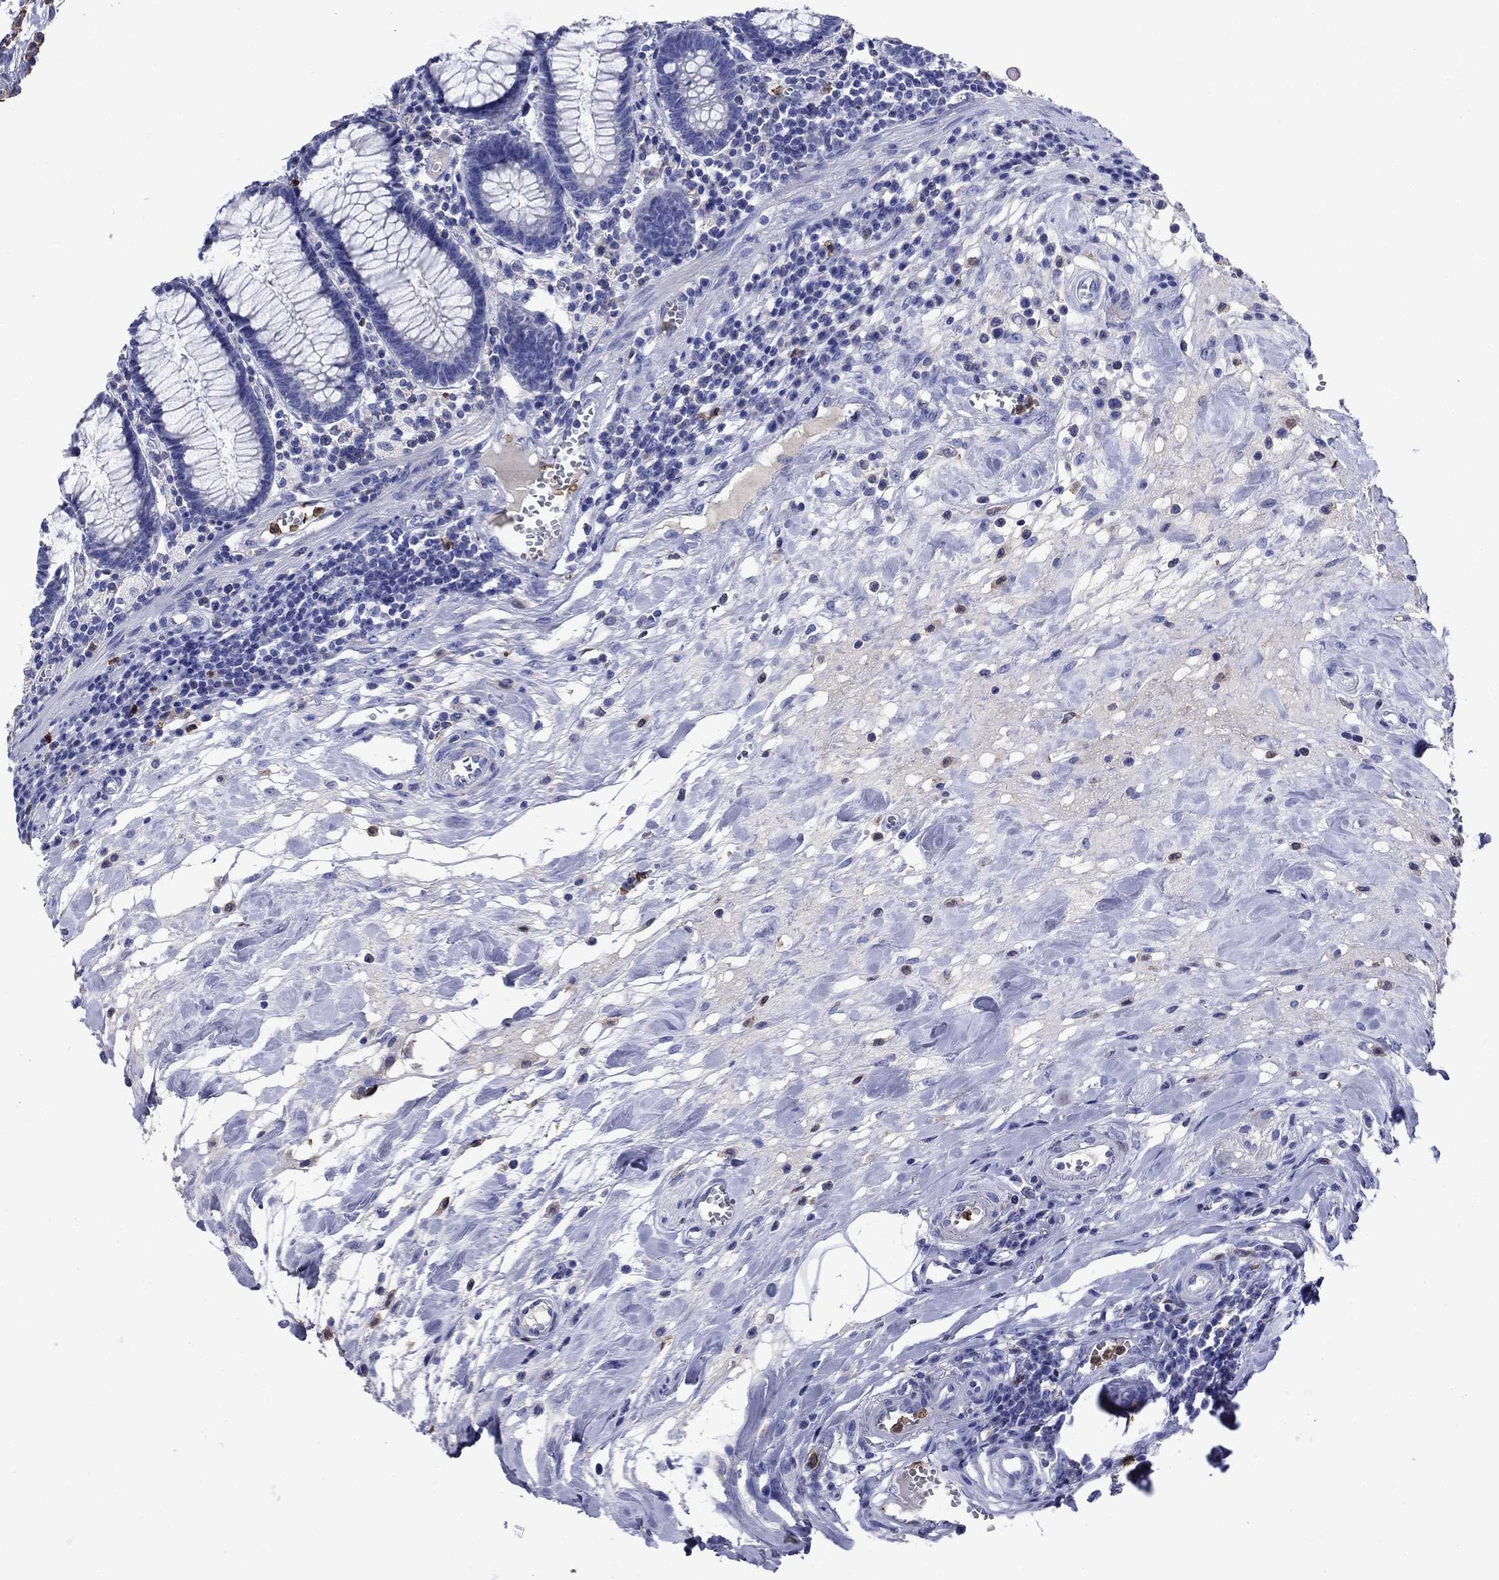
{"staining": {"intensity": "negative", "quantity": "none", "location": "none"}, "tissue": "colon", "cell_type": "Endothelial cells", "image_type": "normal", "snomed": [{"axis": "morphology", "description": "Normal tissue, NOS"}, {"axis": "topography", "description": "Colon"}], "caption": "The histopathology image displays no staining of endothelial cells in unremarkable colon.", "gene": "TFR2", "patient": {"sex": "male", "age": 65}}